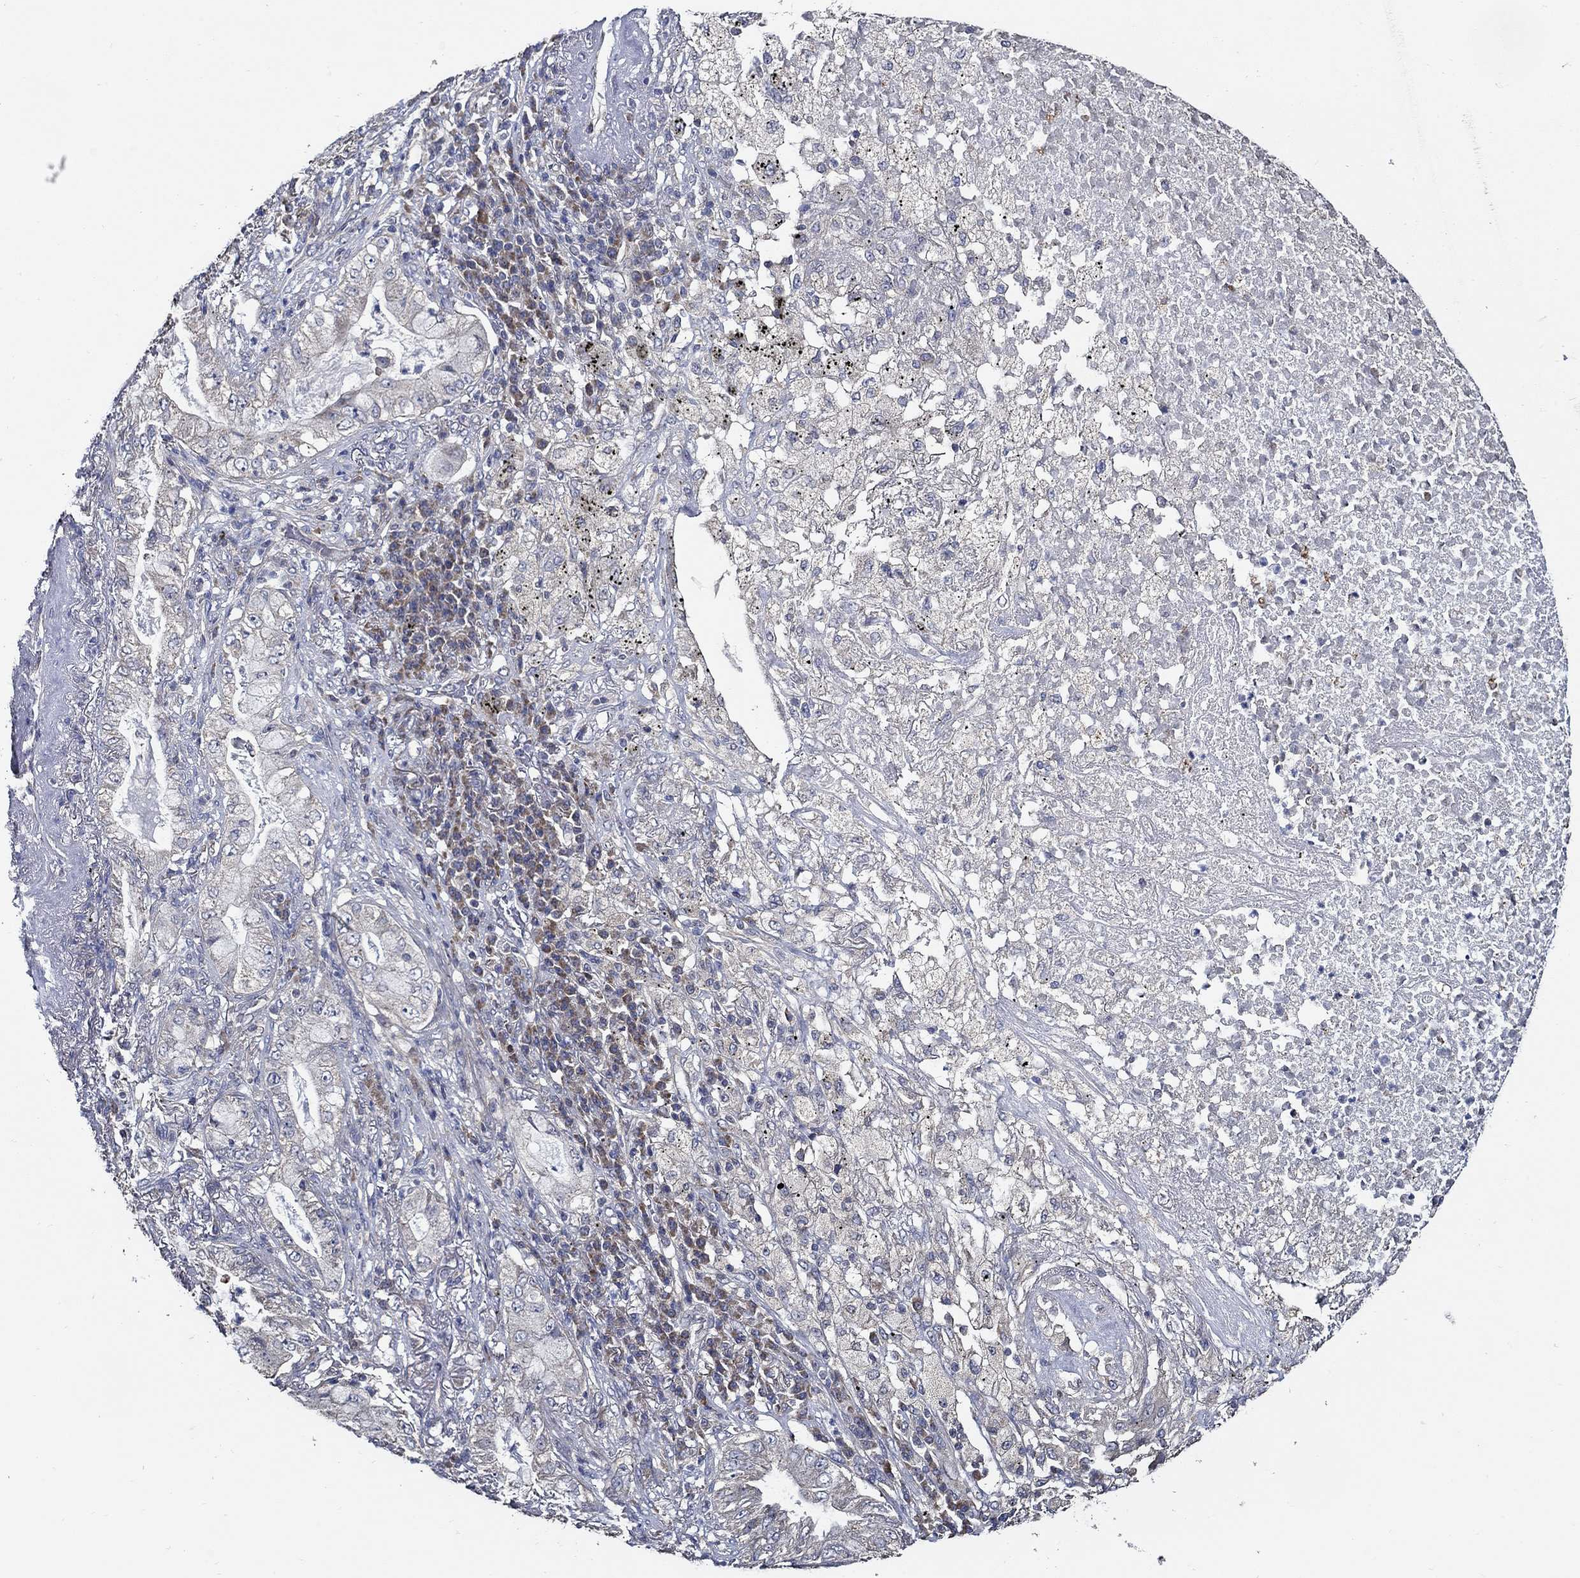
{"staining": {"intensity": "negative", "quantity": "none", "location": "none"}, "tissue": "lung cancer", "cell_type": "Tumor cells", "image_type": "cancer", "snomed": [{"axis": "morphology", "description": "Adenocarcinoma, NOS"}, {"axis": "topography", "description": "Lung"}], "caption": "Lung adenocarcinoma was stained to show a protein in brown. There is no significant expression in tumor cells.", "gene": "WDR53", "patient": {"sex": "female", "age": 73}}